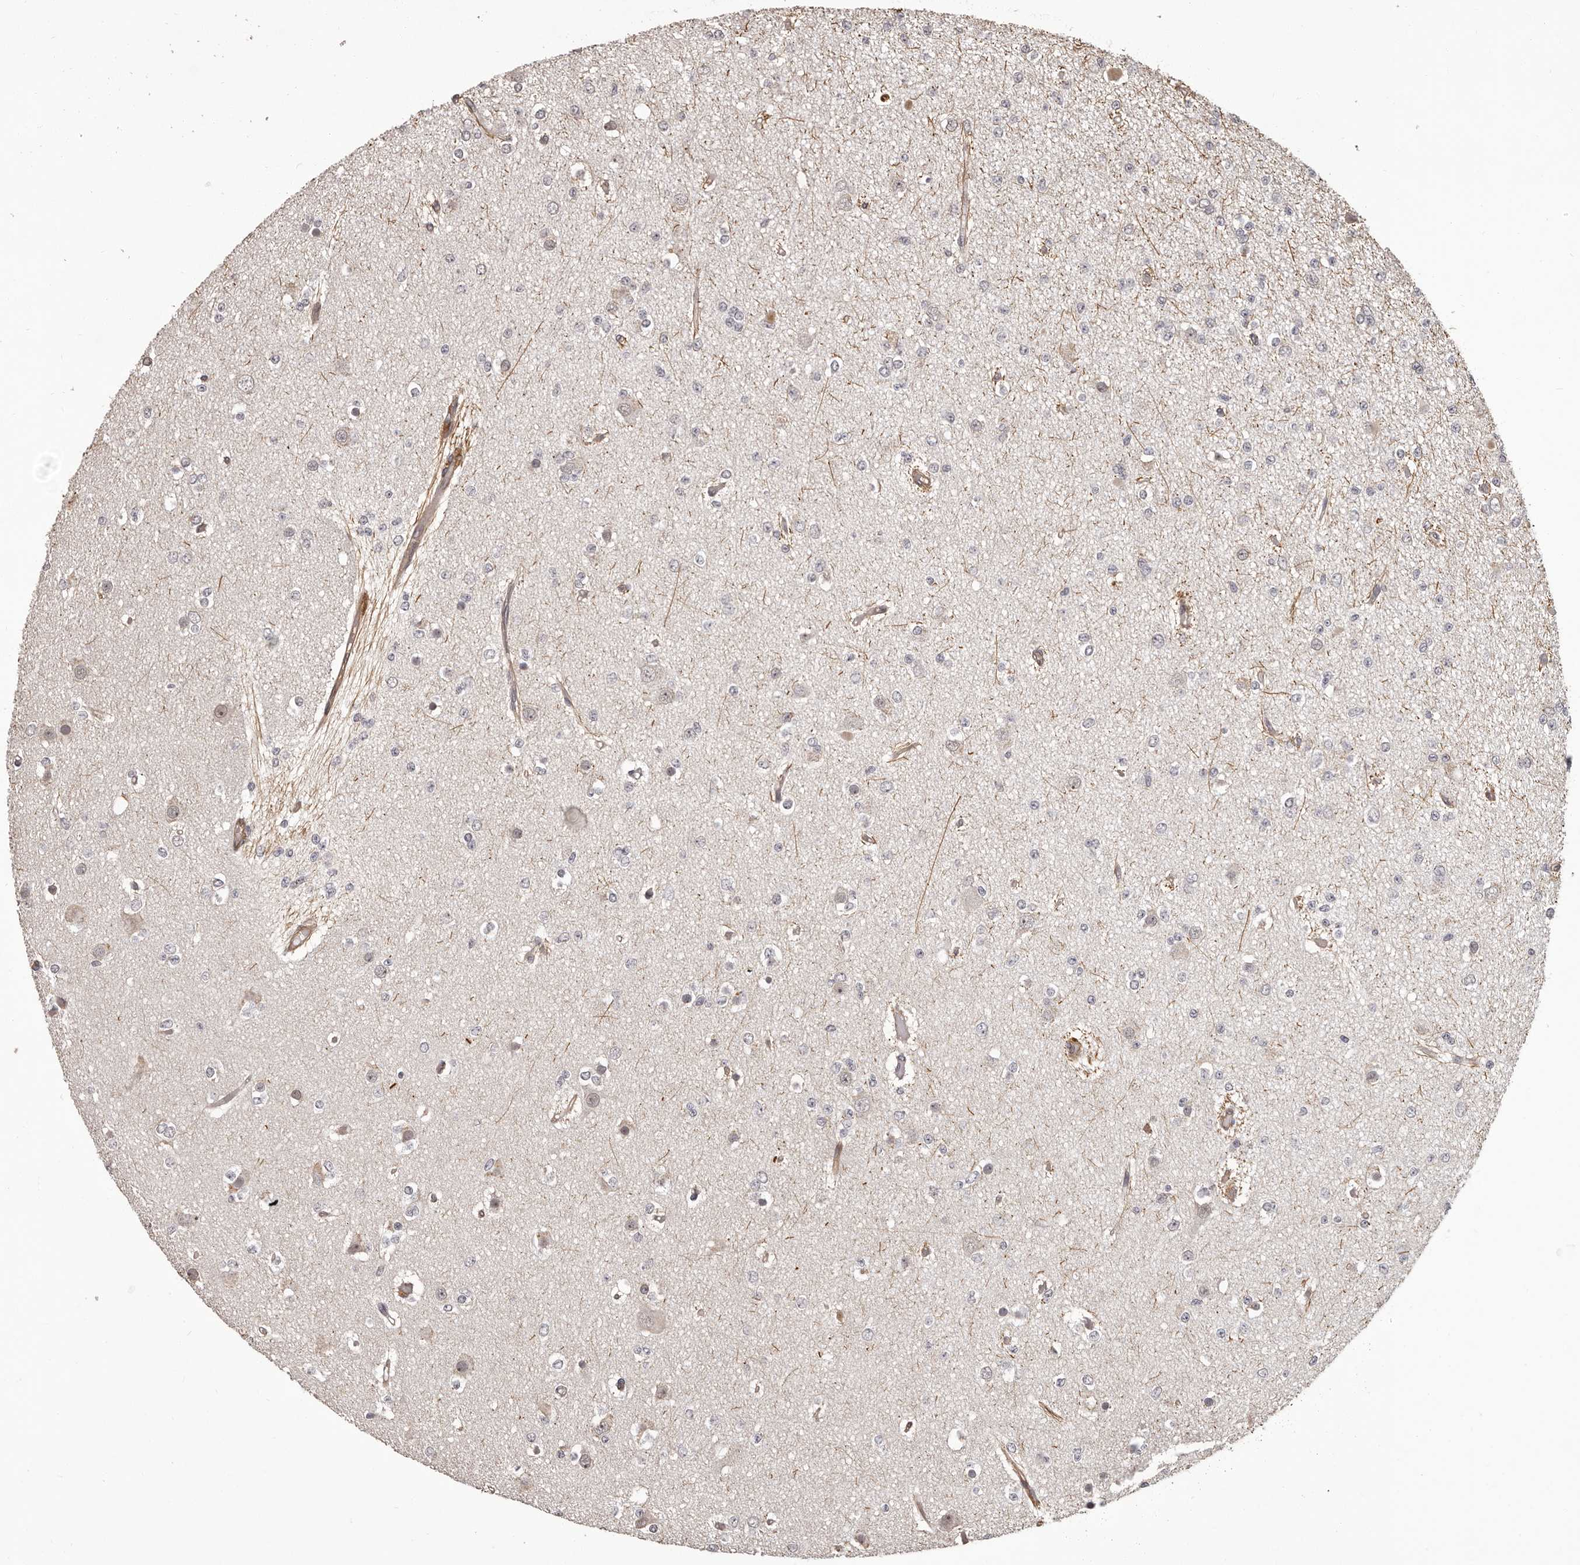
{"staining": {"intensity": "negative", "quantity": "none", "location": "none"}, "tissue": "glioma", "cell_type": "Tumor cells", "image_type": "cancer", "snomed": [{"axis": "morphology", "description": "Glioma, malignant, Low grade"}, {"axis": "topography", "description": "Brain"}], "caption": "Micrograph shows no protein staining in tumor cells of low-grade glioma (malignant) tissue.", "gene": "SLITRK6", "patient": {"sex": "female", "age": 22}}